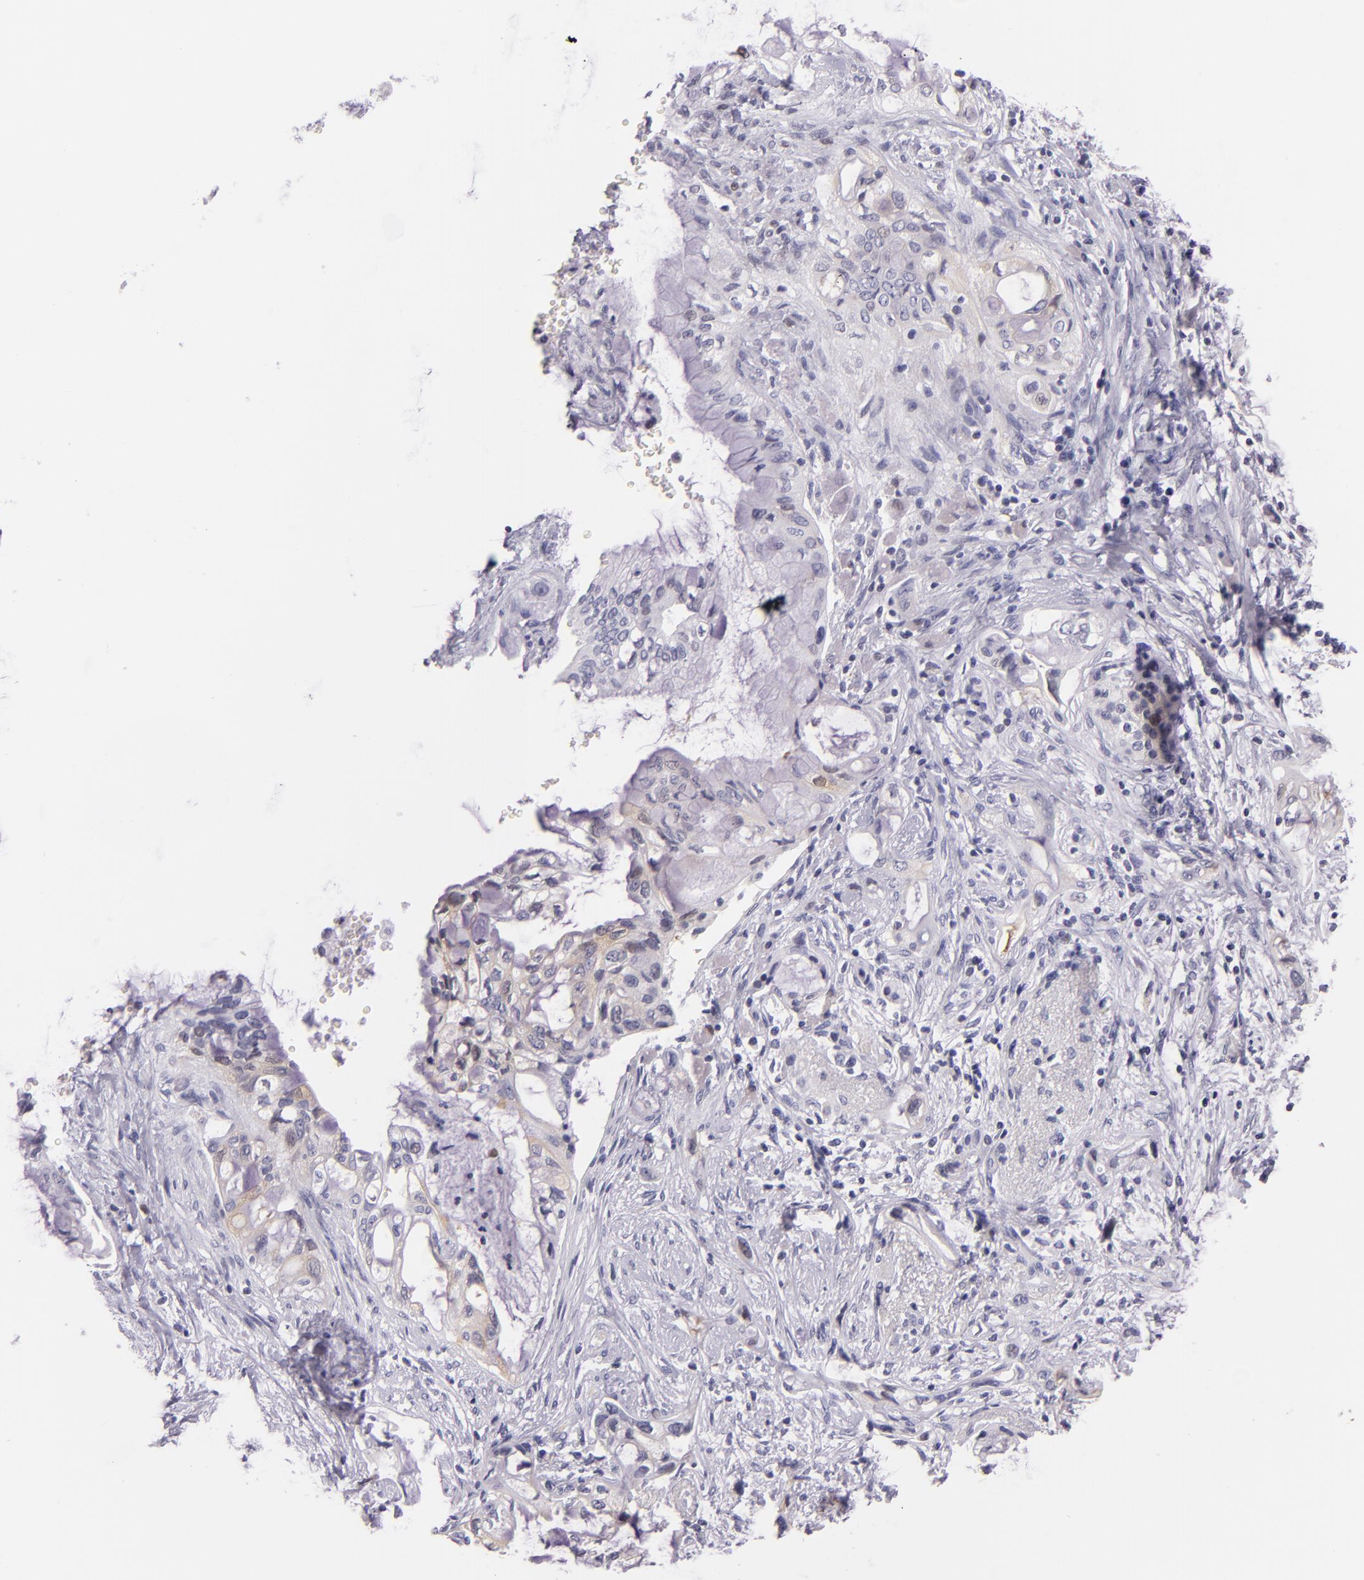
{"staining": {"intensity": "negative", "quantity": "none", "location": "none"}, "tissue": "pancreatic cancer", "cell_type": "Tumor cells", "image_type": "cancer", "snomed": [{"axis": "morphology", "description": "Adenocarcinoma, NOS"}, {"axis": "topography", "description": "Pancreas"}], "caption": "Adenocarcinoma (pancreatic) was stained to show a protein in brown. There is no significant expression in tumor cells. (IHC, brightfield microscopy, high magnification).", "gene": "HSP90AA1", "patient": {"sex": "female", "age": 70}}